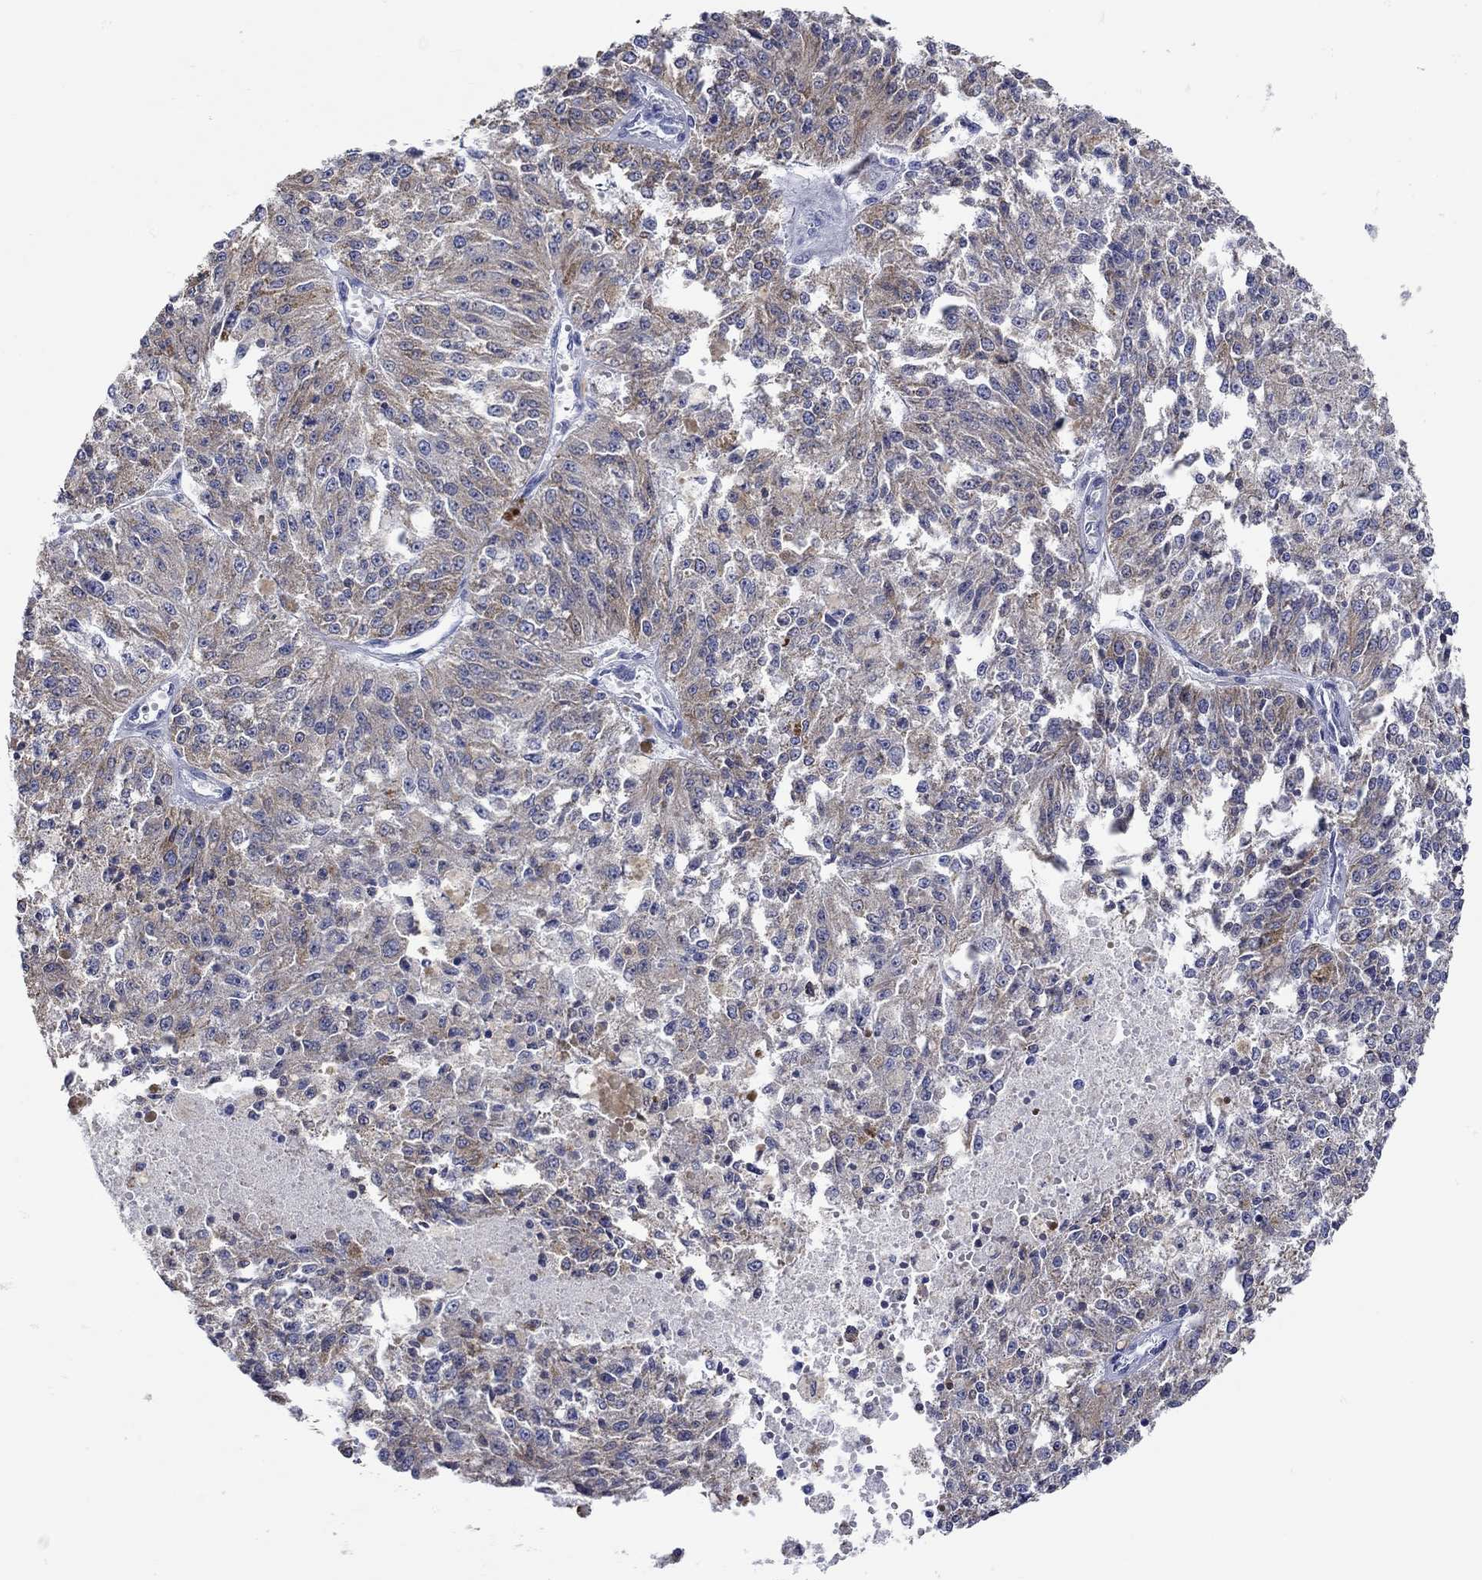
{"staining": {"intensity": "weak", "quantity": "25%-75%", "location": "cytoplasmic/membranous"}, "tissue": "melanoma", "cell_type": "Tumor cells", "image_type": "cancer", "snomed": [{"axis": "morphology", "description": "Malignant melanoma, Metastatic site"}, {"axis": "topography", "description": "Lymph node"}], "caption": "Brown immunohistochemical staining in human malignant melanoma (metastatic site) reveals weak cytoplasmic/membranous positivity in approximately 25%-75% of tumor cells. (DAB = brown stain, brightfield microscopy at high magnification).", "gene": "P2RY6", "patient": {"sex": "female", "age": 64}}